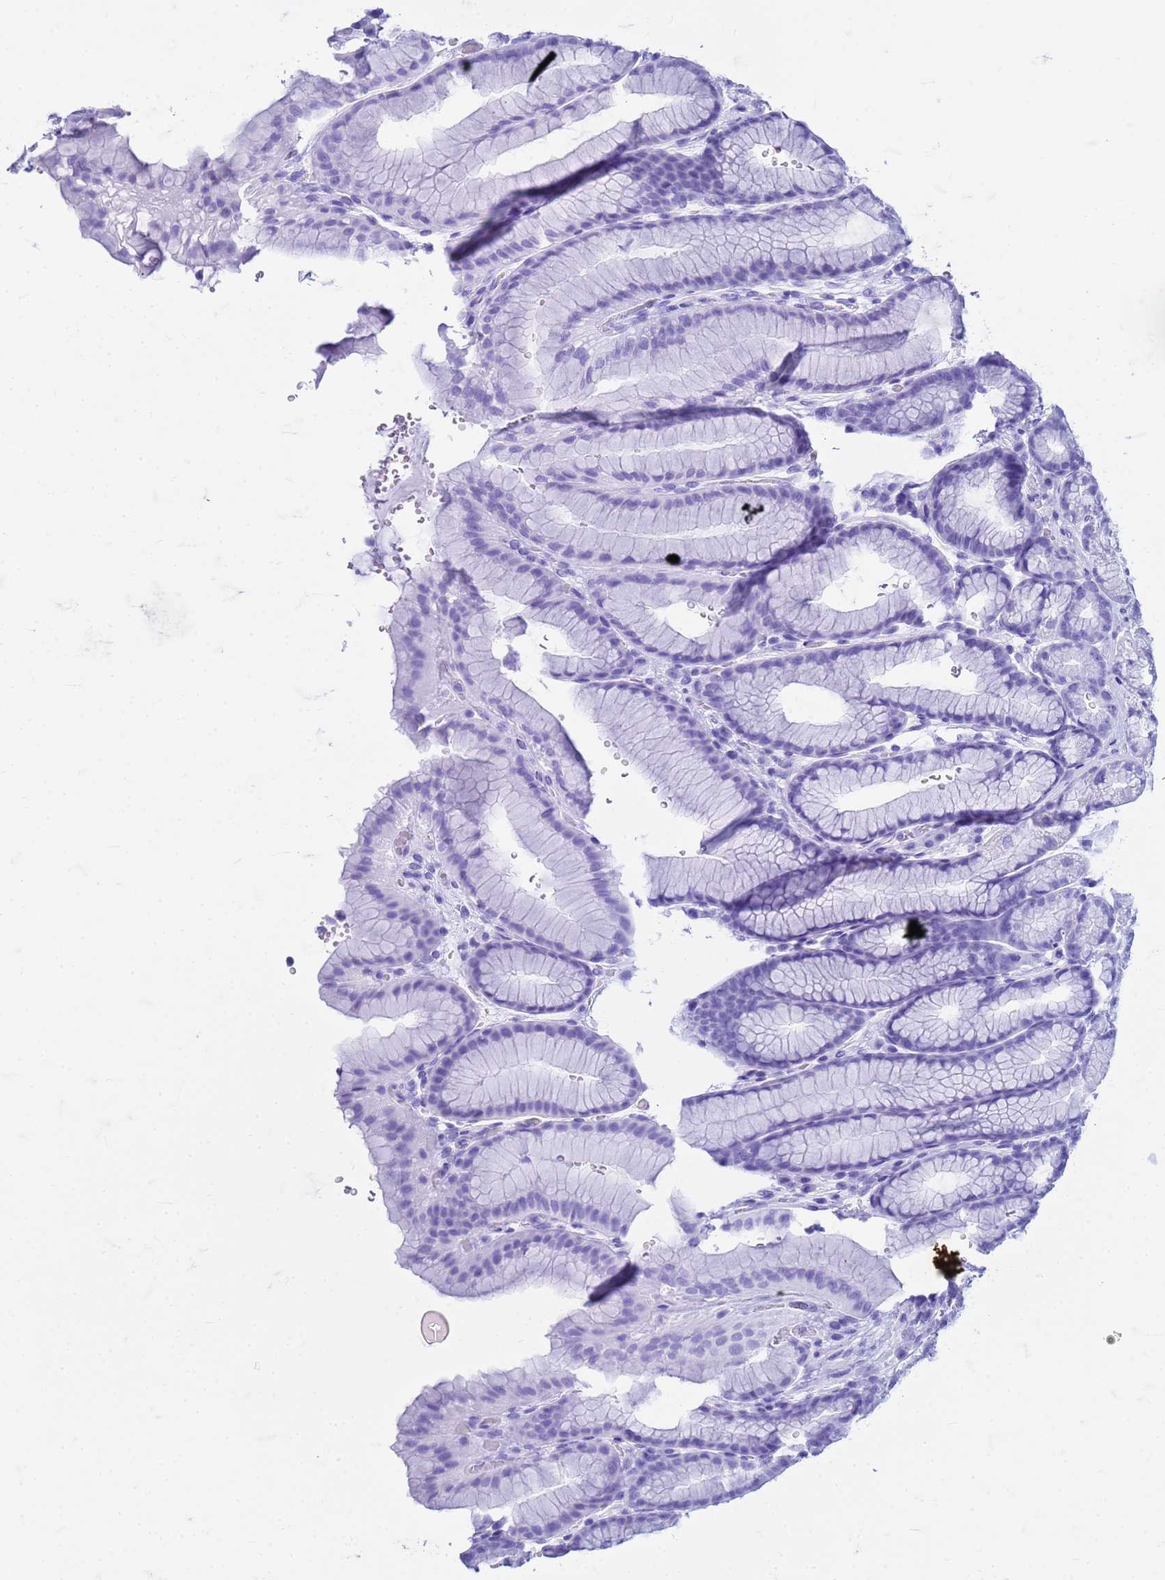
{"staining": {"intensity": "negative", "quantity": "none", "location": "none"}, "tissue": "stomach", "cell_type": "Glandular cells", "image_type": "normal", "snomed": [{"axis": "morphology", "description": "Normal tissue, NOS"}, {"axis": "morphology", "description": "Adenocarcinoma, NOS"}, {"axis": "topography", "description": "Stomach"}], "caption": "Glandular cells show no significant expression in benign stomach. The staining was performed using DAB to visualize the protein expression in brown, while the nuclei were stained in blue with hematoxylin (Magnification: 20x).", "gene": "FAM184B", "patient": {"sex": "male", "age": 57}}